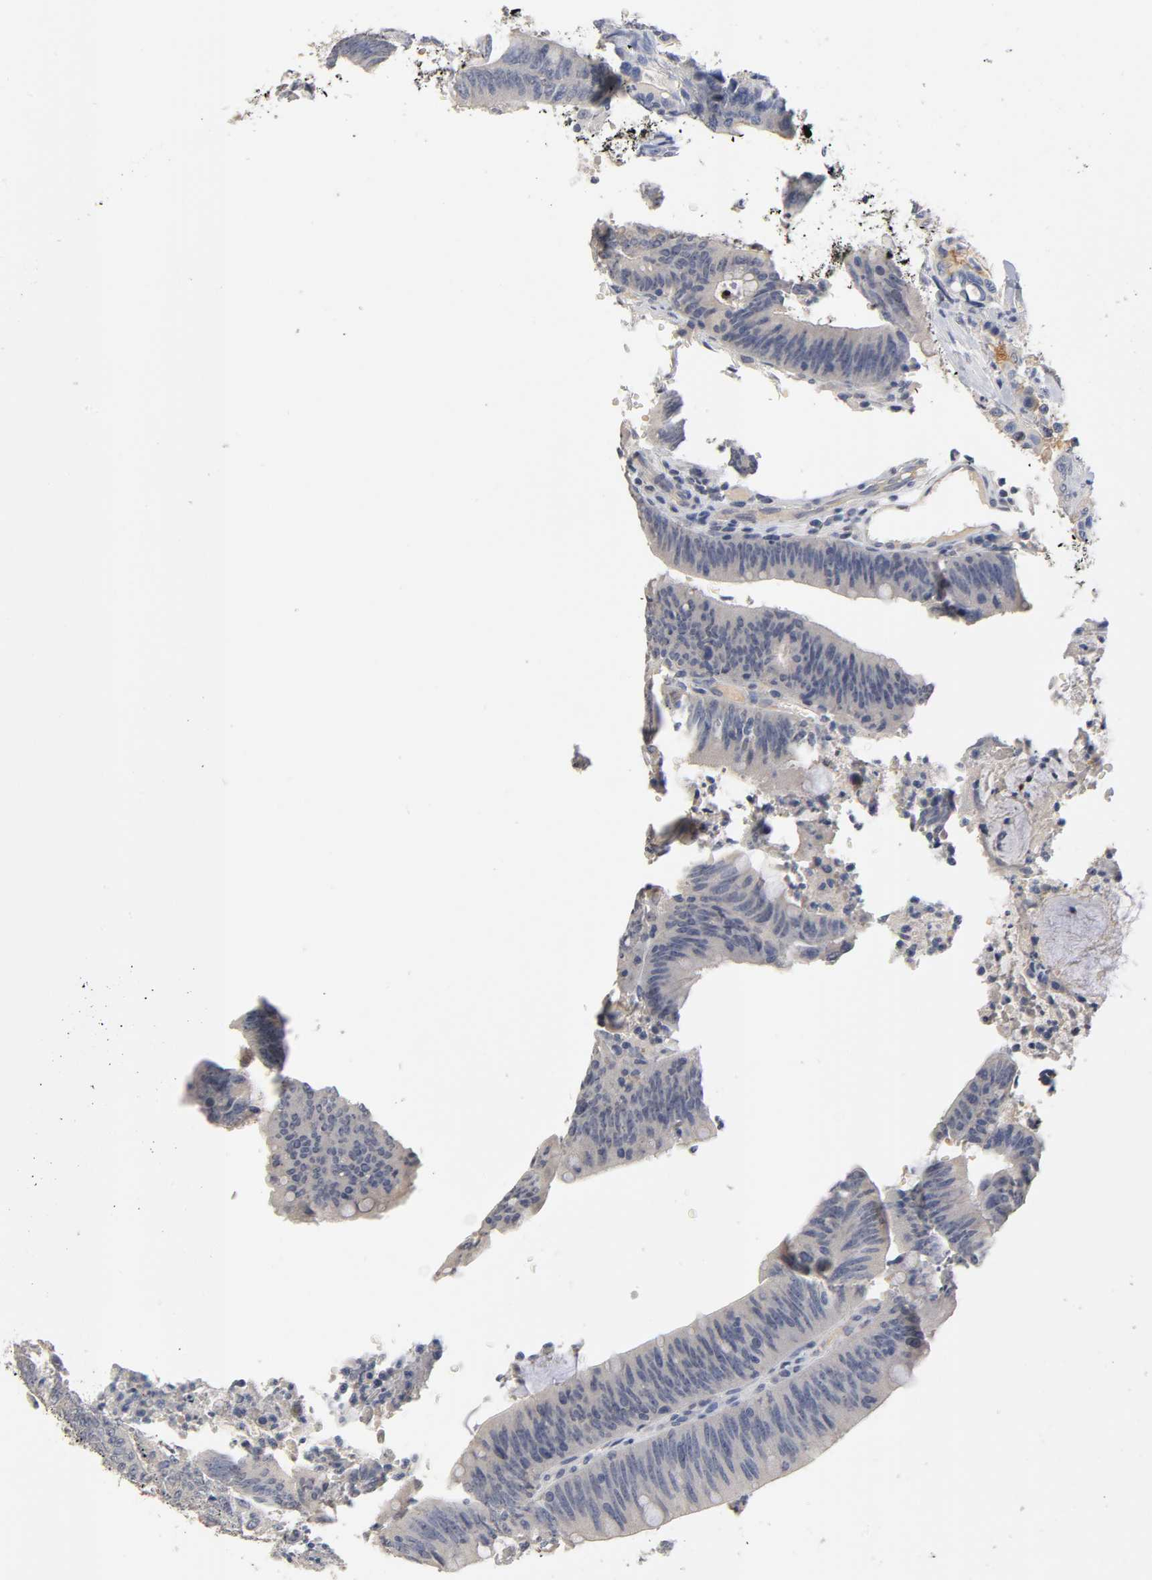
{"staining": {"intensity": "negative", "quantity": "none", "location": "none"}, "tissue": "colorectal cancer", "cell_type": "Tumor cells", "image_type": "cancer", "snomed": [{"axis": "morphology", "description": "Adenocarcinoma, NOS"}, {"axis": "topography", "description": "Rectum"}], "caption": "This is a photomicrograph of immunohistochemistry (IHC) staining of colorectal adenocarcinoma, which shows no expression in tumor cells.", "gene": "OVOL1", "patient": {"sex": "female", "age": 66}}